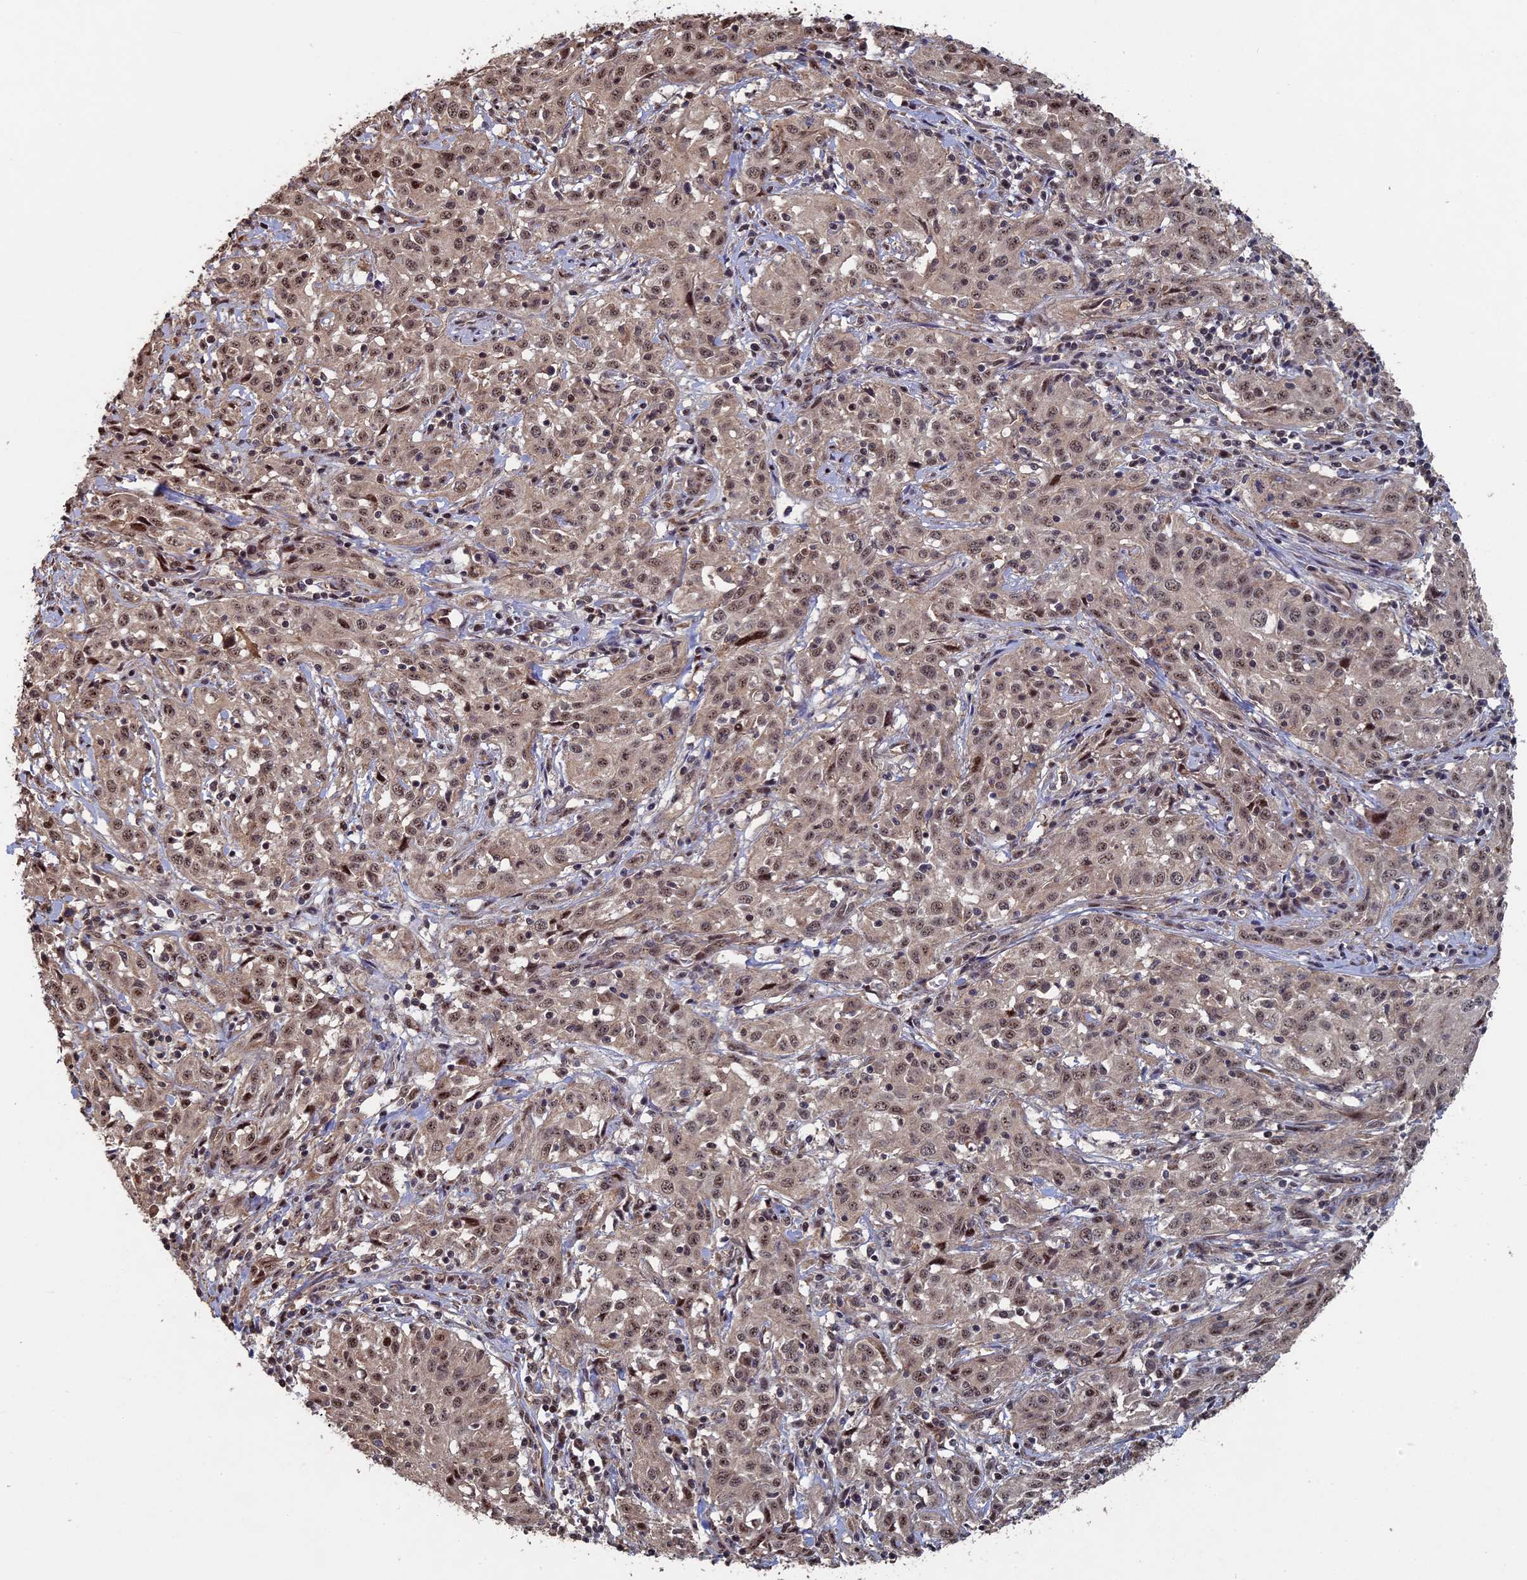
{"staining": {"intensity": "moderate", "quantity": ">75%", "location": "cytoplasmic/membranous,nuclear"}, "tissue": "cervical cancer", "cell_type": "Tumor cells", "image_type": "cancer", "snomed": [{"axis": "morphology", "description": "Squamous cell carcinoma, NOS"}, {"axis": "topography", "description": "Cervix"}], "caption": "This is an image of immunohistochemistry staining of squamous cell carcinoma (cervical), which shows moderate positivity in the cytoplasmic/membranous and nuclear of tumor cells.", "gene": "KIAA1328", "patient": {"sex": "female", "age": 57}}